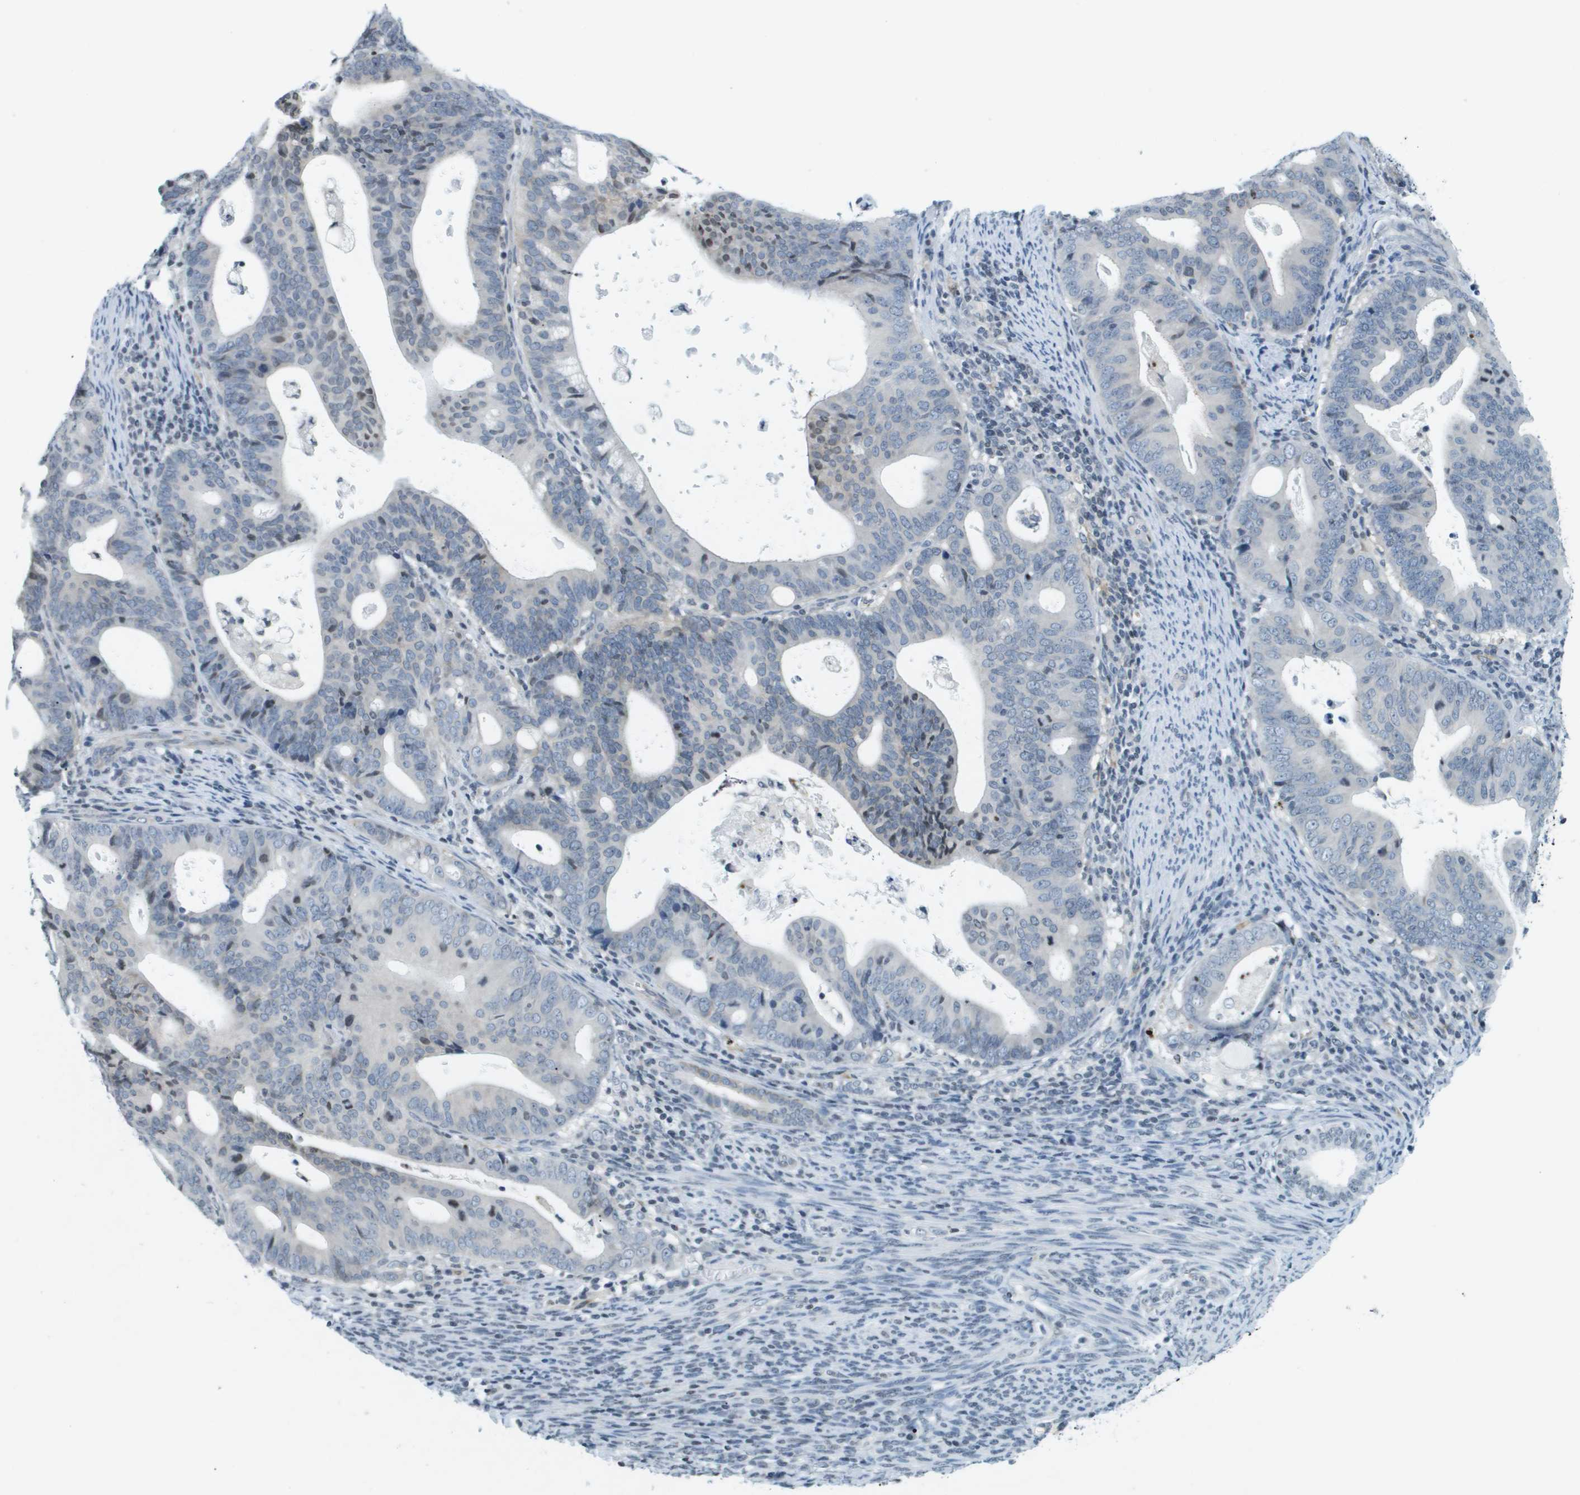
{"staining": {"intensity": "negative", "quantity": "none", "location": "none"}, "tissue": "endometrial cancer", "cell_type": "Tumor cells", "image_type": "cancer", "snomed": [{"axis": "morphology", "description": "Adenocarcinoma, NOS"}, {"axis": "topography", "description": "Uterus"}], "caption": "Immunohistochemical staining of endometrial cancer (adenocarcinoma) reveals no significant expression in tumor cells. The staining is performed using DAB (3,3'-diaminobenzidine) brown chromogen with nuclei counter-stained in using hematoxylin.", "gene": "UVRAG", "patient": {"sex": "female", "age": 83}}